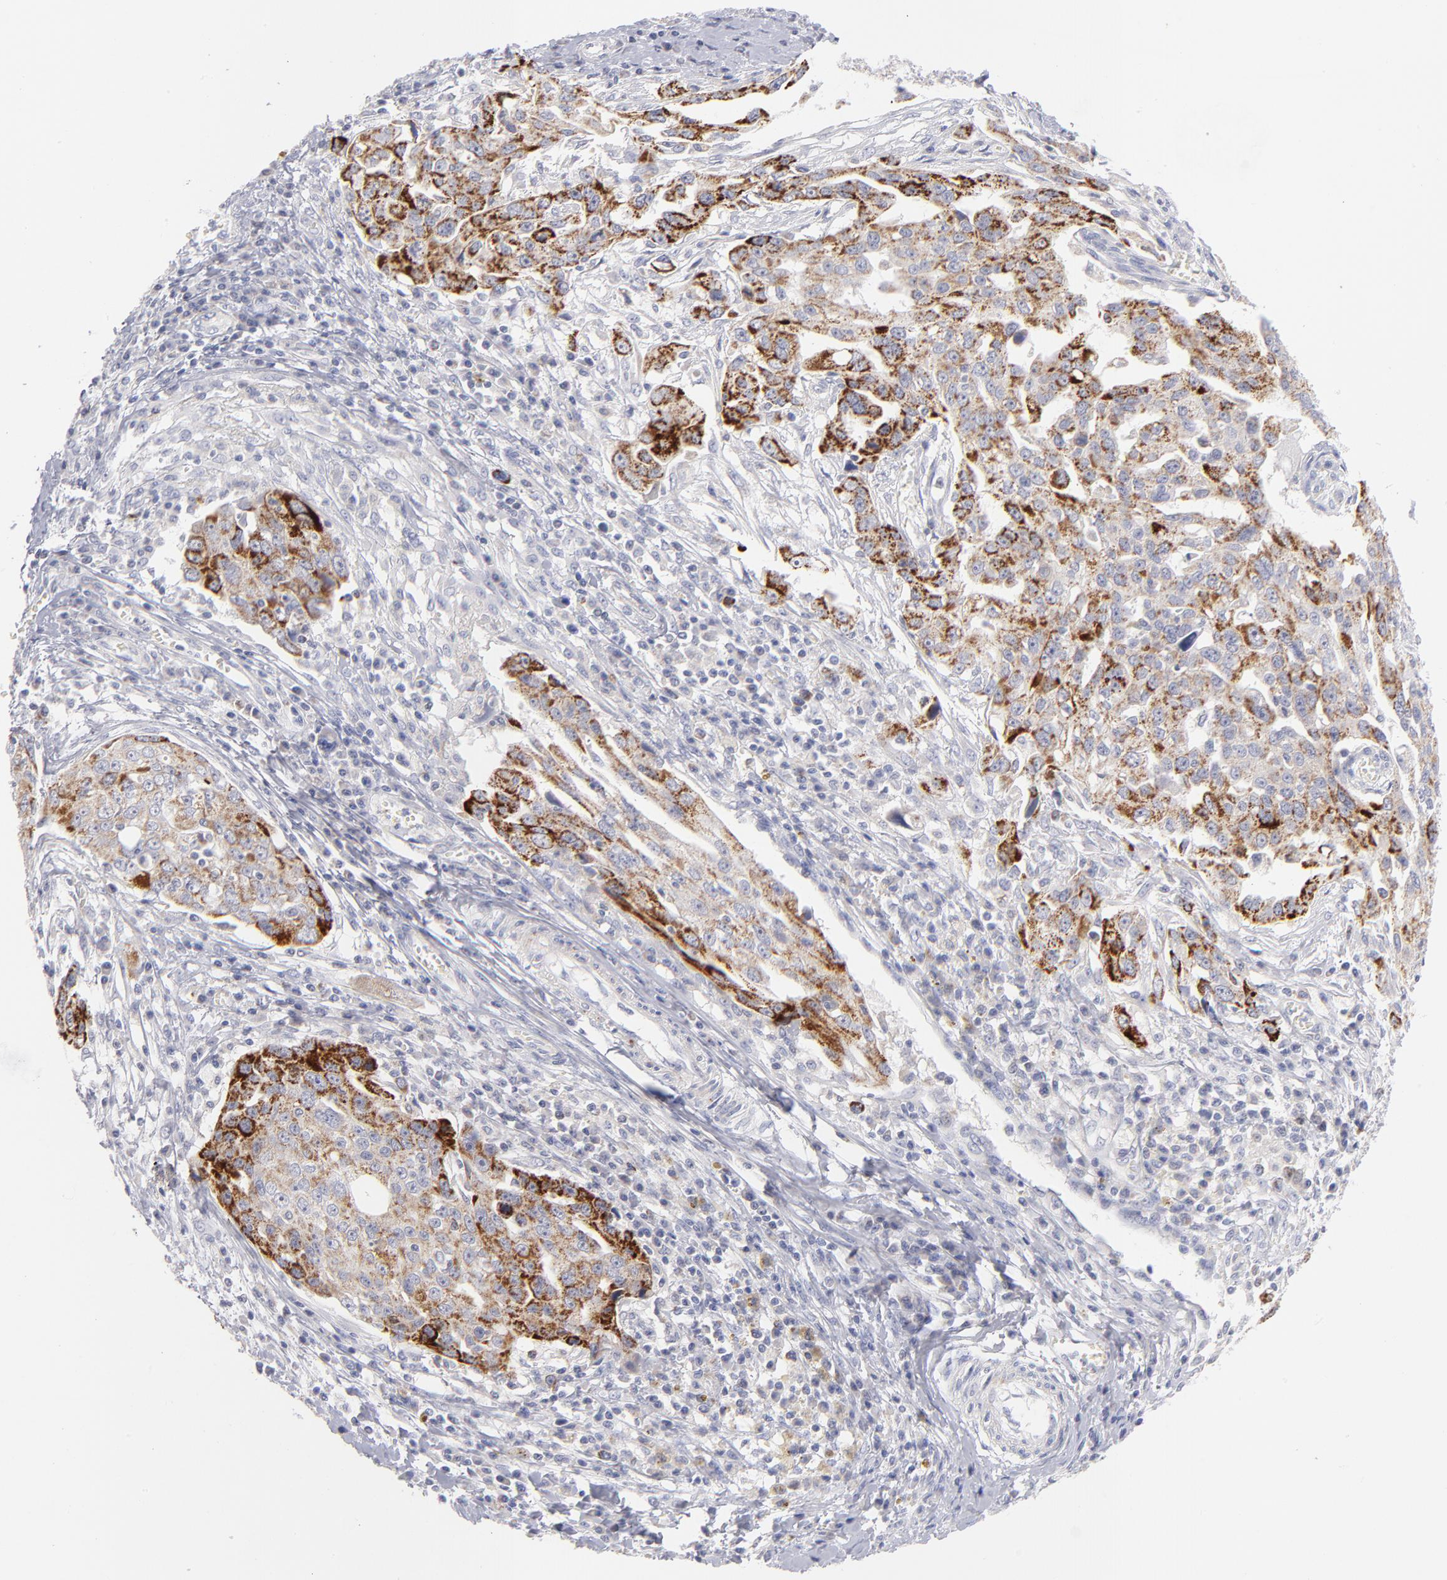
{"staining": {"intensity": "moderate", "quantity": "25%-75%", "location": "cytoplasmic/membranous"}, "tissue": "ovarian cancer", "cell_type": "Tumor cells", "image_type": "cancer", "snomed": [{"axis": "morphology", "description": "Carcinoma, endometroid"}, {"axis": "topography", "description": "Ovary"}], "caption": "Protein staining reveals moderate cytoplasmic/membranous positivity in about 25%-75% of tumor cells in ovarian cancer.", "gene": "MTHFD2", "patient": {"sex": "female", "age": 75}}